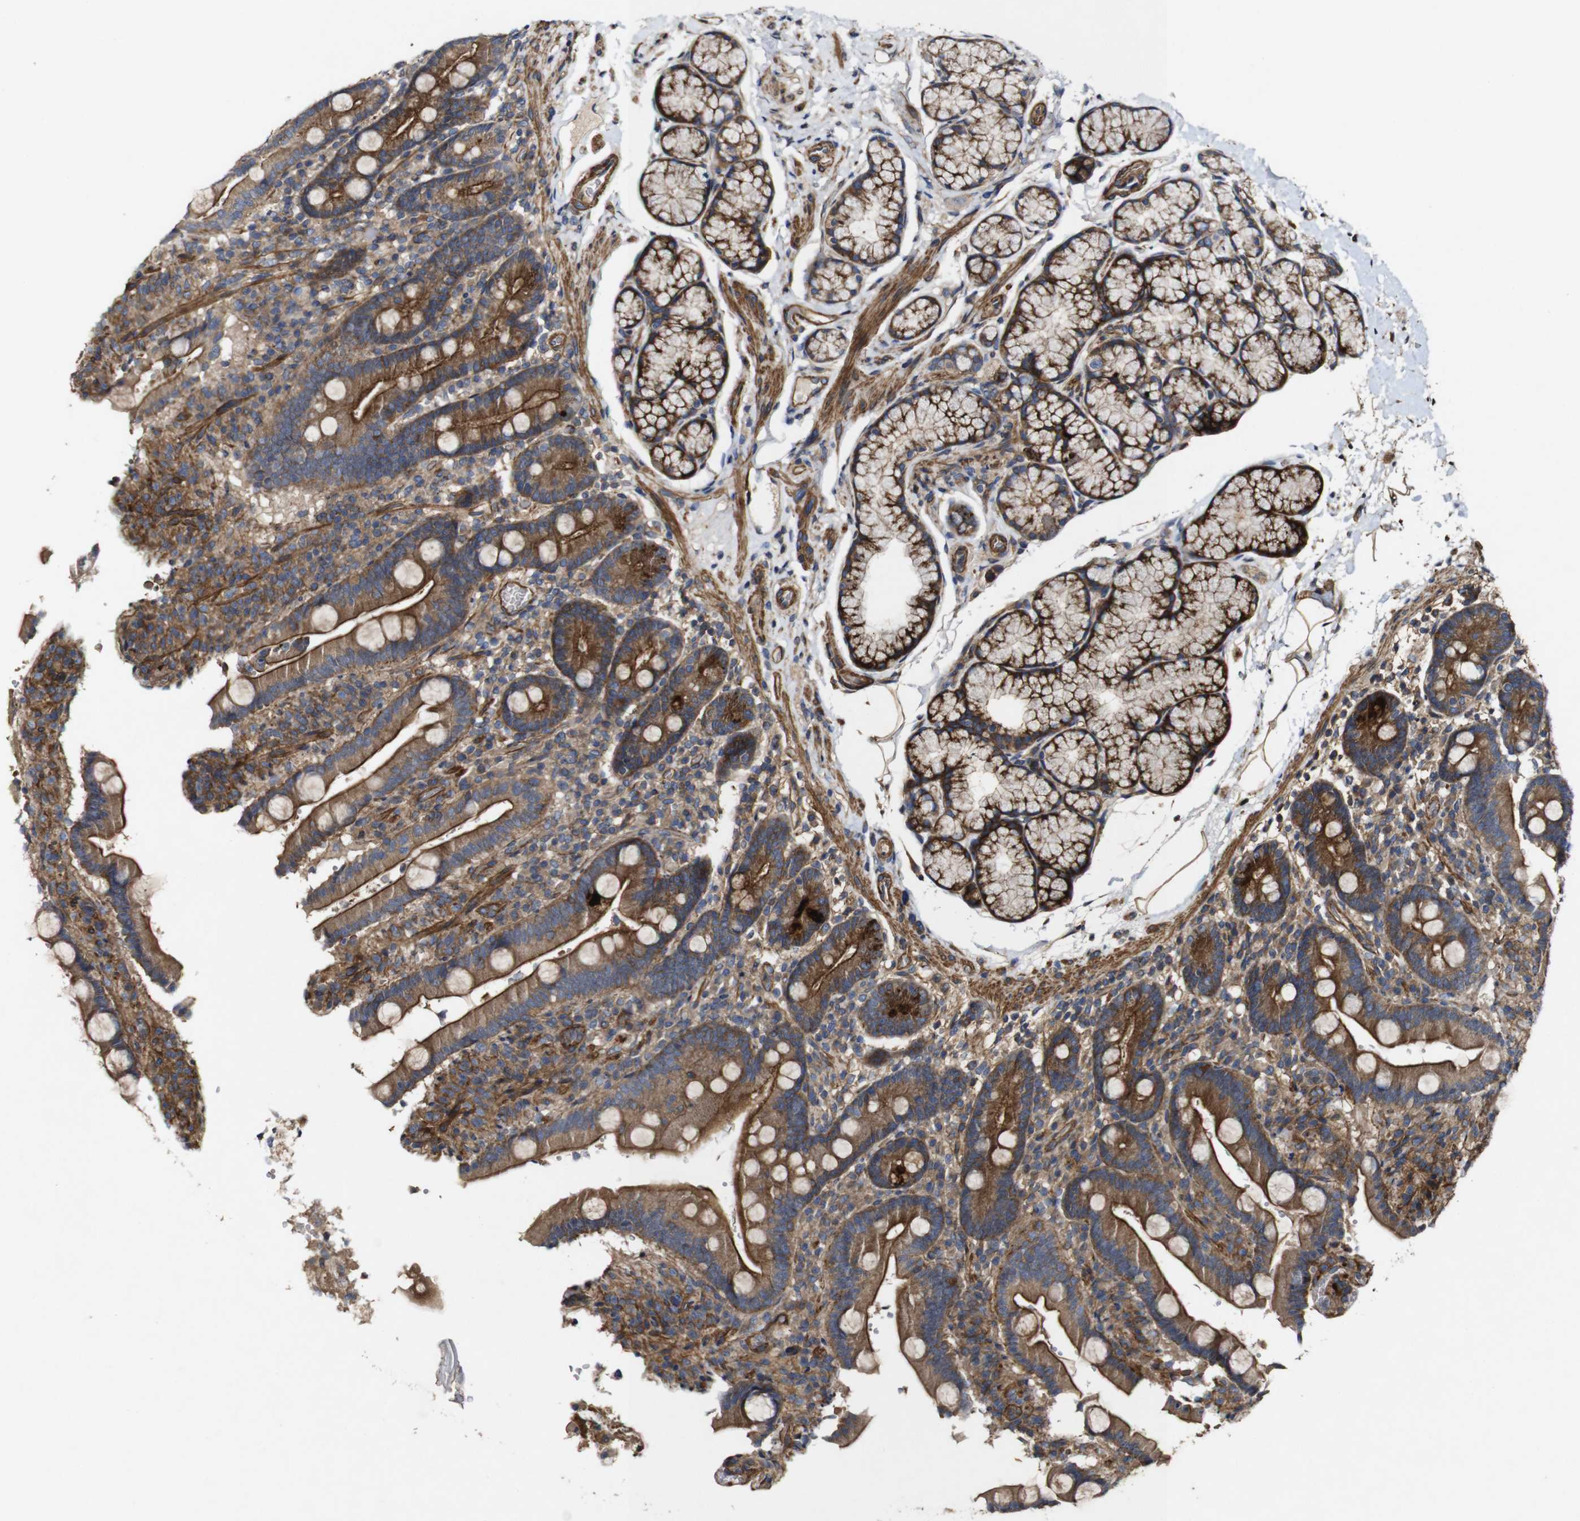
{"staining": {"intensity": "strong", "quantity": ">75%", "location": "cytoplasmic/membranous"}, "tissue": "duodenum", "cell_type": "Glandular cells", "image_type": "normal", "snomed": [{"axis": "morphology", "description": "Normal tissue, NOS"}, {"axis": "topography", "description": "Small intestine, NOS"}], "caption": "This histopathology image reveals IHC staining of normal human duodenum, with high strong cytoplasmic/membranous positivity in about >75% of glandular cells.", "gene": "GSDME", "patient": {"sex": "female", "age": 71}}